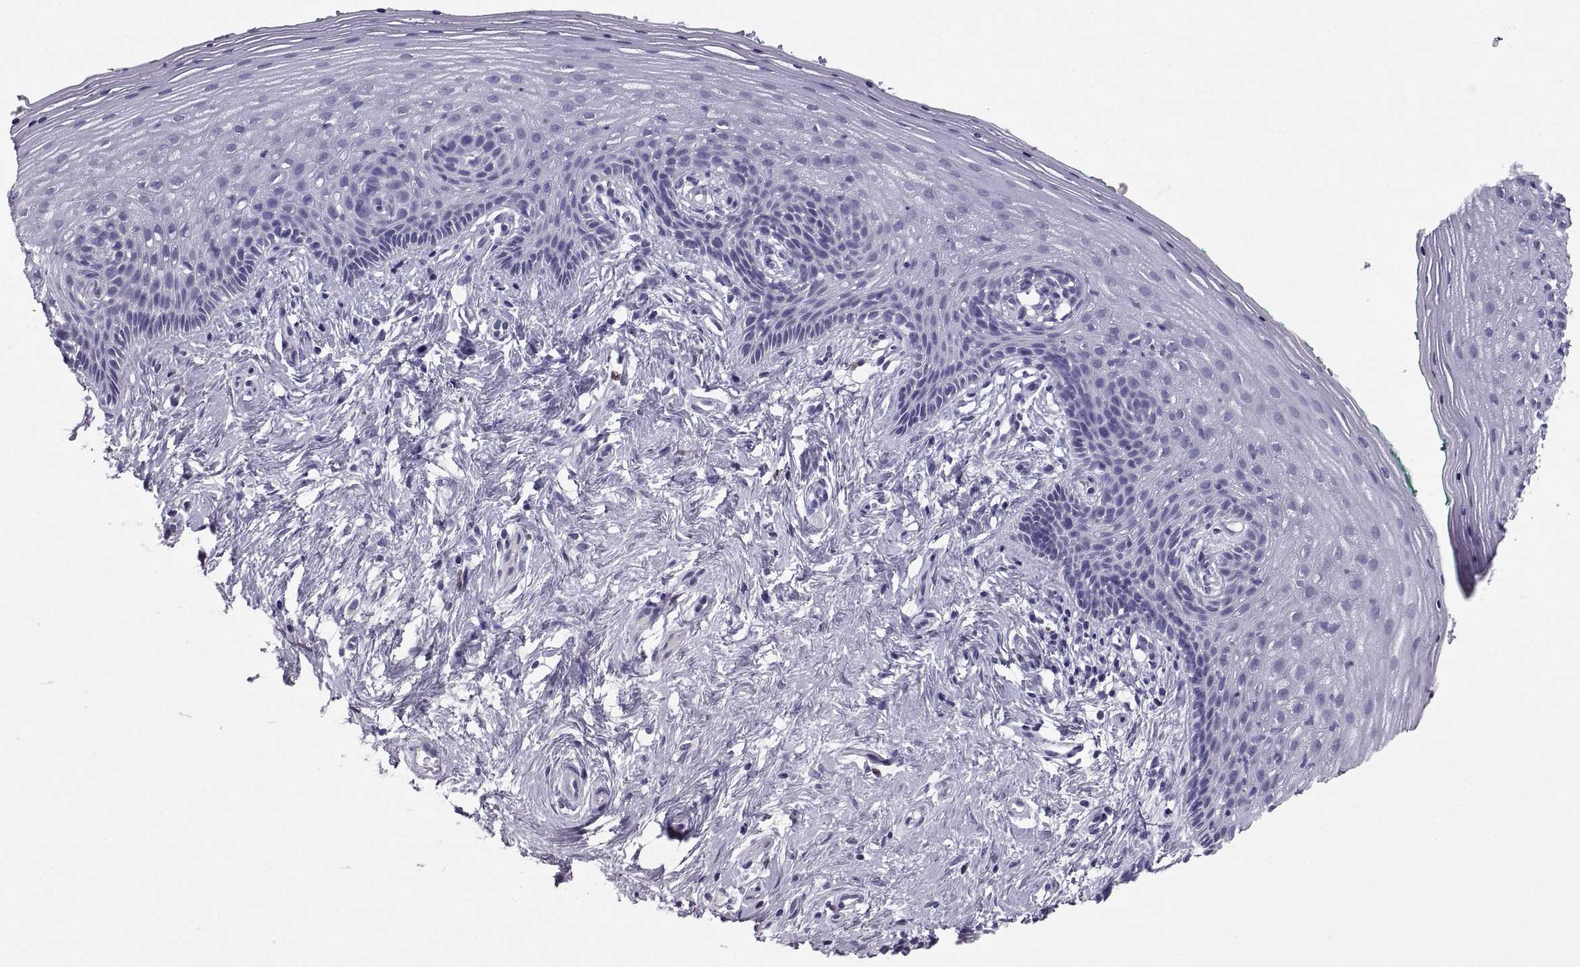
{"staining": {"intensity": "negative", "quantity": "none", "location": "none"}, "tissue": "vagina", "cell_type": "Squamous epithelial cells", "image_type": "normal", "snomed": [{"axis": "morphology", "description": "Normal tissue, NOS"}, {"axis": "topography", "description": "Vagina"}], "caption": "Squamous epithelial cells show no significant positivity in unremarkable vagina. (Brightfield microscopy of DAB (3,3'-diaminobenzidine) immunohistochemistry (IHC) at high magnification).", "gene": "SOX21", "patient": {"sex": "female", "age": 45}}